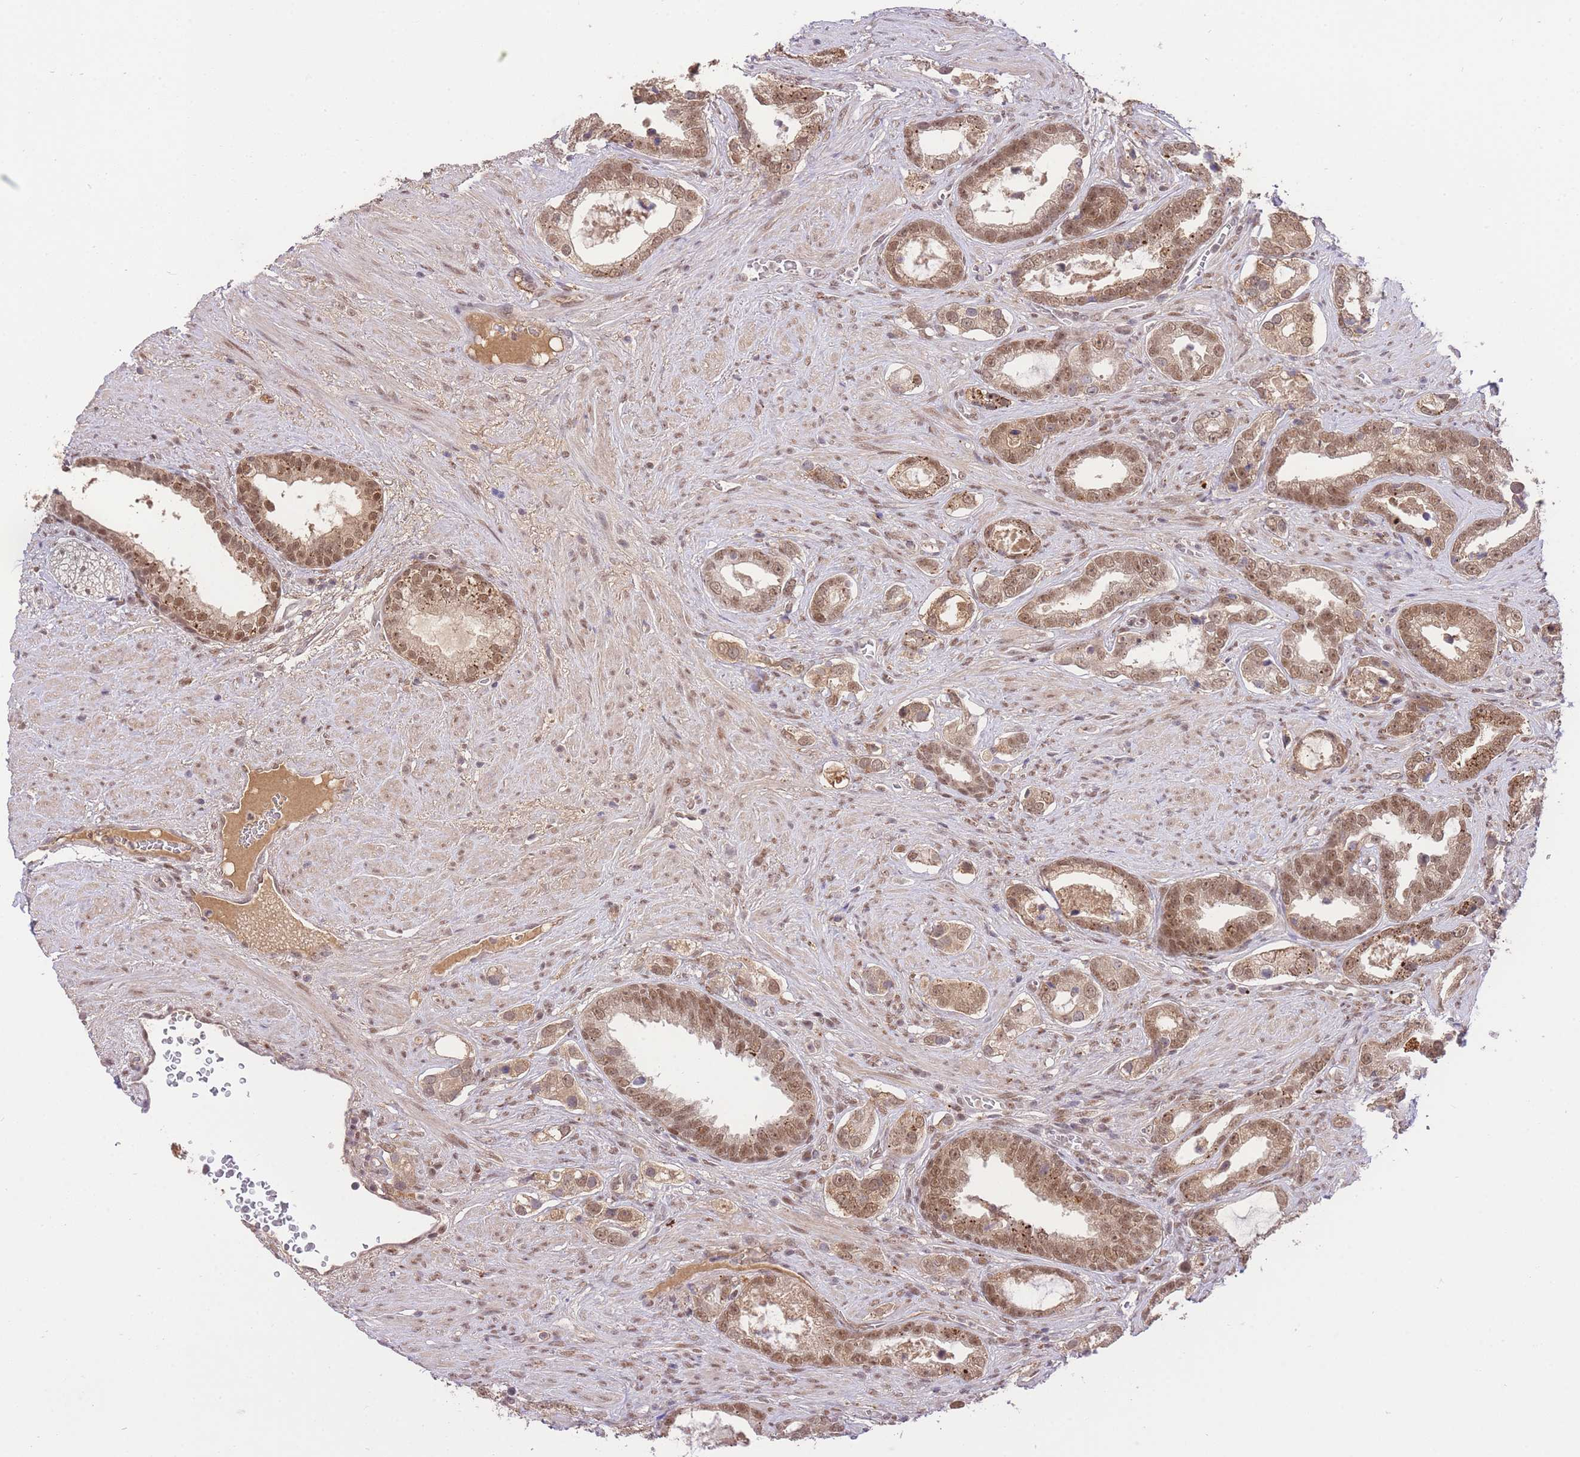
{"staining": {"intensity": "moderate", "quantity": ">75%", "location": "nuclear"}, "tissue": "prostate cancer", "cell_type": "Tumor cells", "image_type": "cancer", "snomed": [{"axis": "morphology", "description": "Adenocarcinoma, High grade"}, {"axis": "topography", "description": "Prostate"}], "caption": "IHC staining of prostate cancer, which reveals medium levels of moderate nuclear positivity in approximately >75% of tumor cells indicating moderate nuclear protein expression. The staining was performed using DAB (3,3'-diaminobenzidine) (brown) for protein detection and nuclei were counterstained in hematoxylin (blue).", "gene": "UBXN7", "patient": {"sex": "male", "age": 67}}